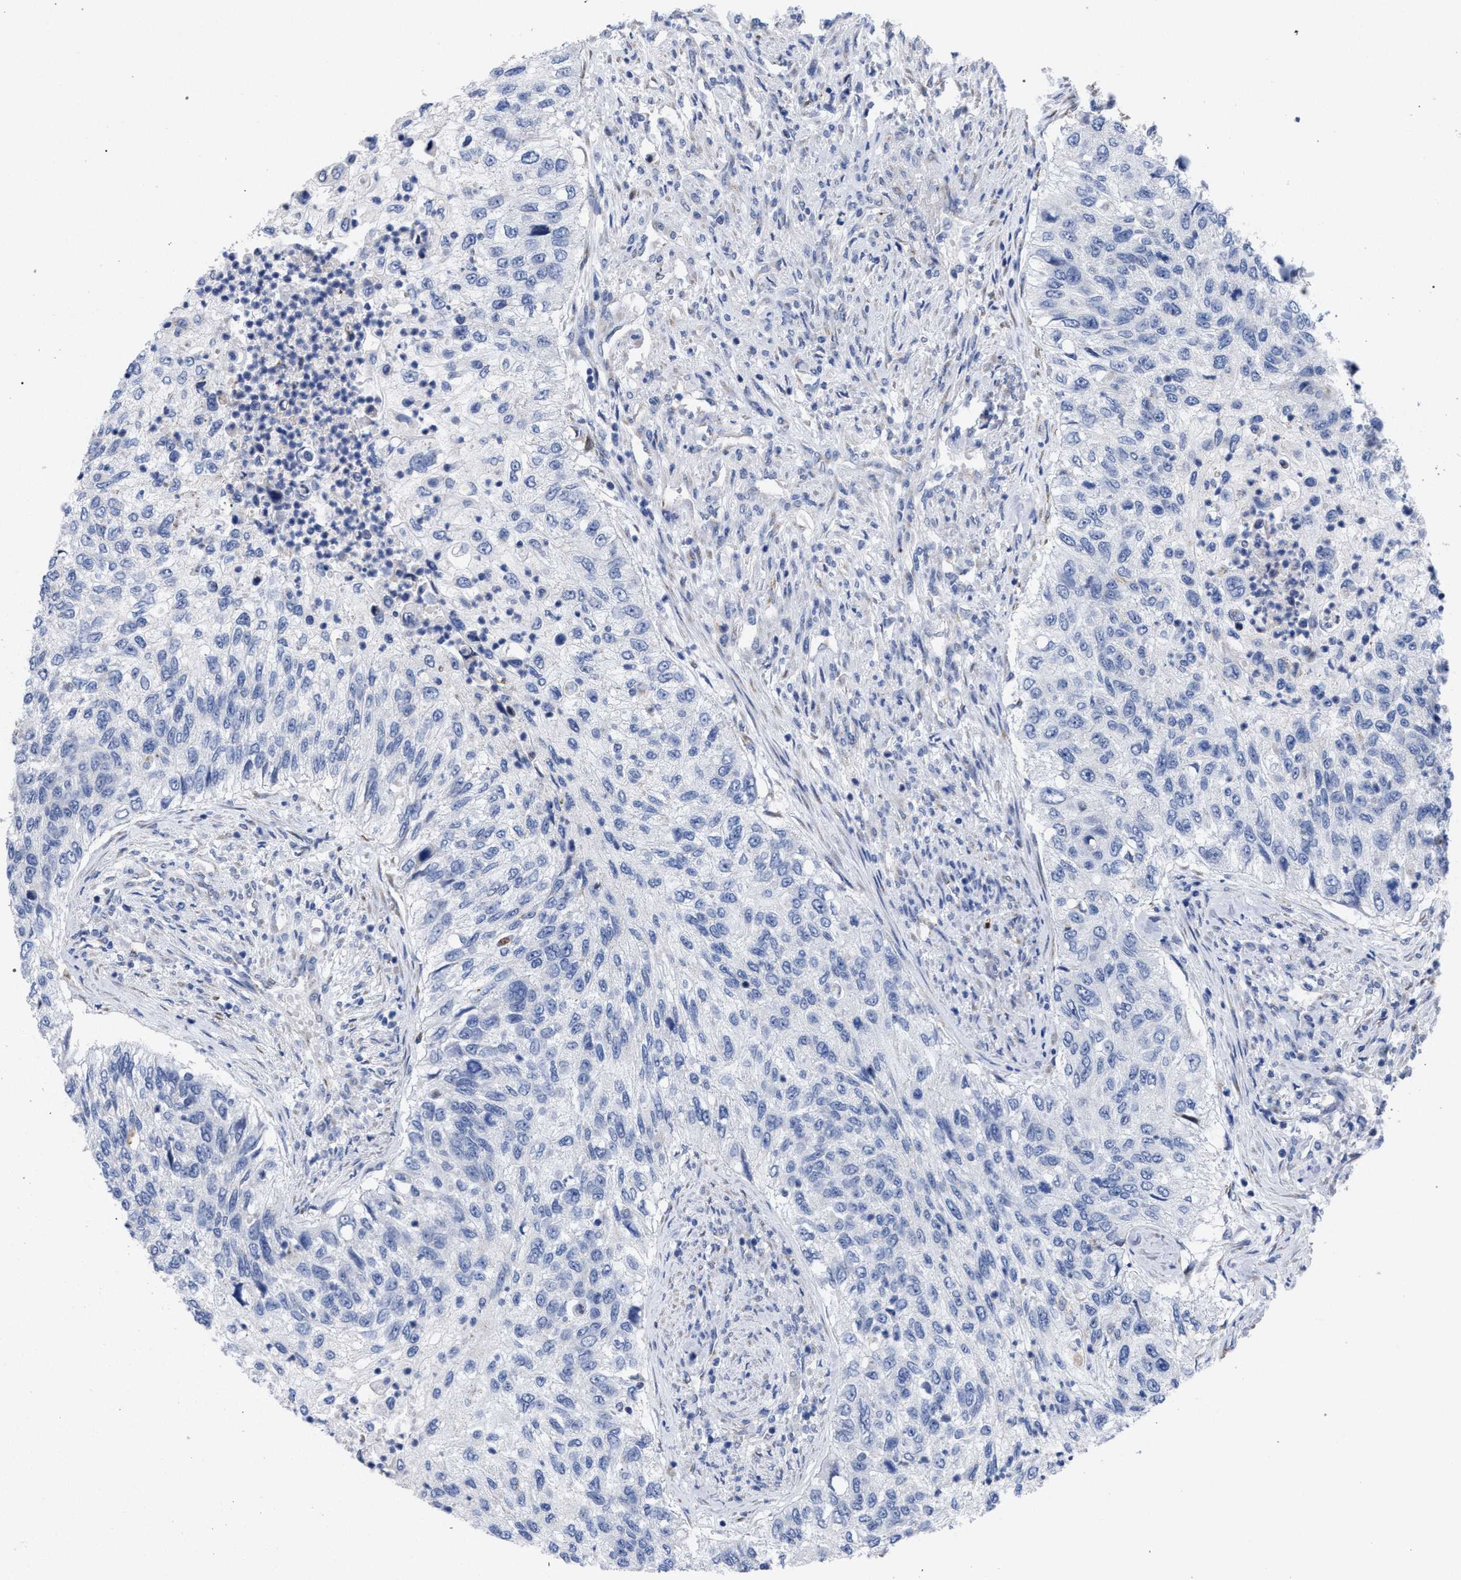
{"staining": {"intensity": "negative", "quantity": "none", "location": "none"}, "tissue": "urothelial cancer", "cell_type": "Tumor cells", "image_type": "cancer", "snomed": [{"axis": "morphology", "description": "Urothelial carcinoma, High grade"}, {"axis": "topography", "description": "Urinary bladder"}], "caption": "DAB (3,3'-diaminobenzidine) immunohistochemical staining of urothelial cancer displays no significant staining in tumor cells. (Brightfield microscopy of DAB immunohistochemistry at high magnification).", "gene": "GOLGA2", "patient": {"sex": "female", "age": 60}}